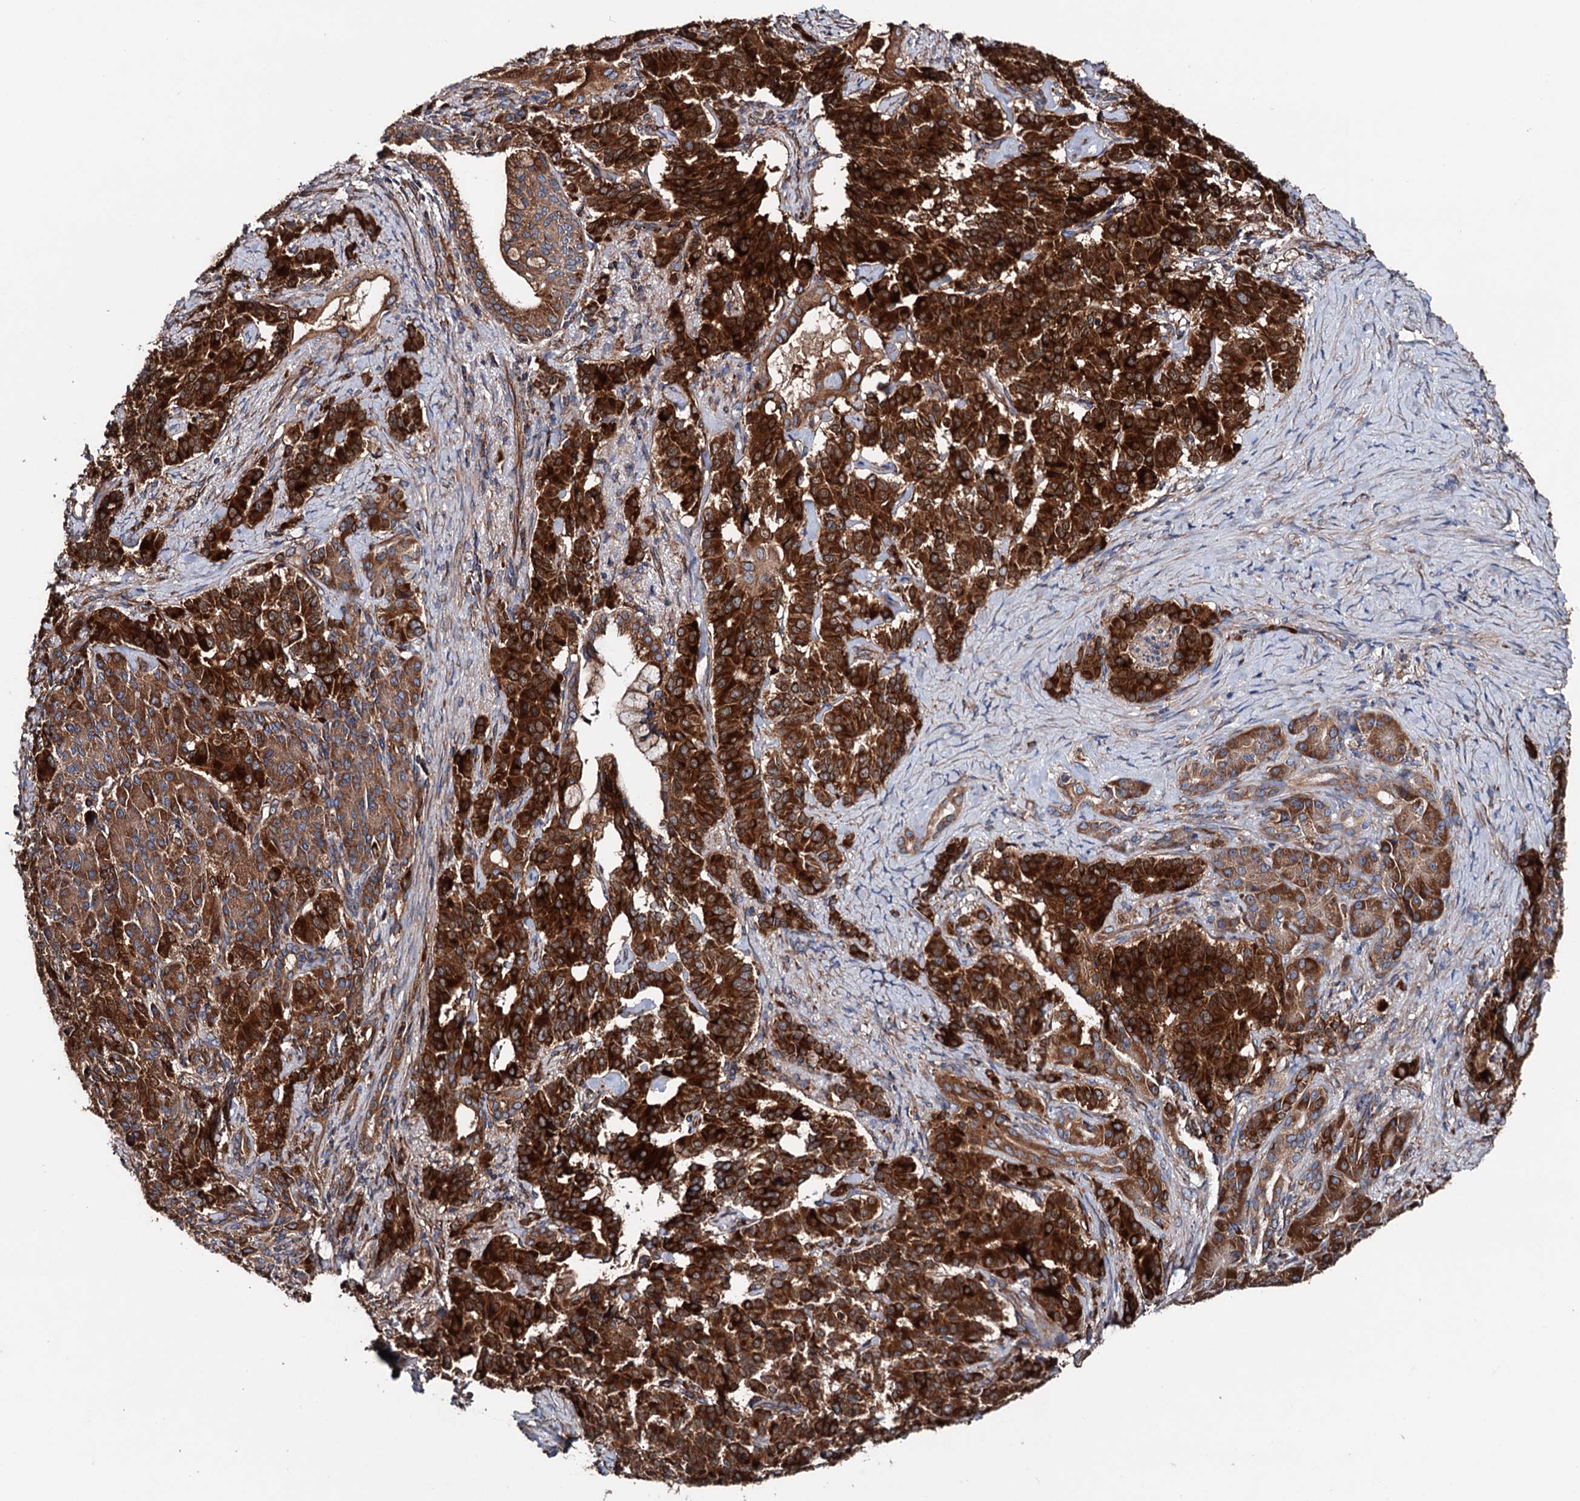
{"staining": {"intensity": "strong", "quantity": ">75%", "location": "cytoplasmic/membranous"}, "tissue": "pancreatic cancer", "cell_type": "Tumor cells", "image_type": "cancer", "snomed": [{"axis": "morphology", "description": "Adenocarcinoma, NOS"}, {"axis": "topography", "description": "Pancreas"}], "caption": "A high amount of strong cytoplasmic/membranous positivity is appreciated in about >75% of tumor cells in adenocarcinoma (pancreatic) tissue. The protein of interest is stained brown, and the nuclei are stained in blue (DAB (3,3'-diaminobenzidine) IHC with brightfield microscopy, high magnification).", "gene": "ERP29", "patient": {"sex": "female", "age": 74}}